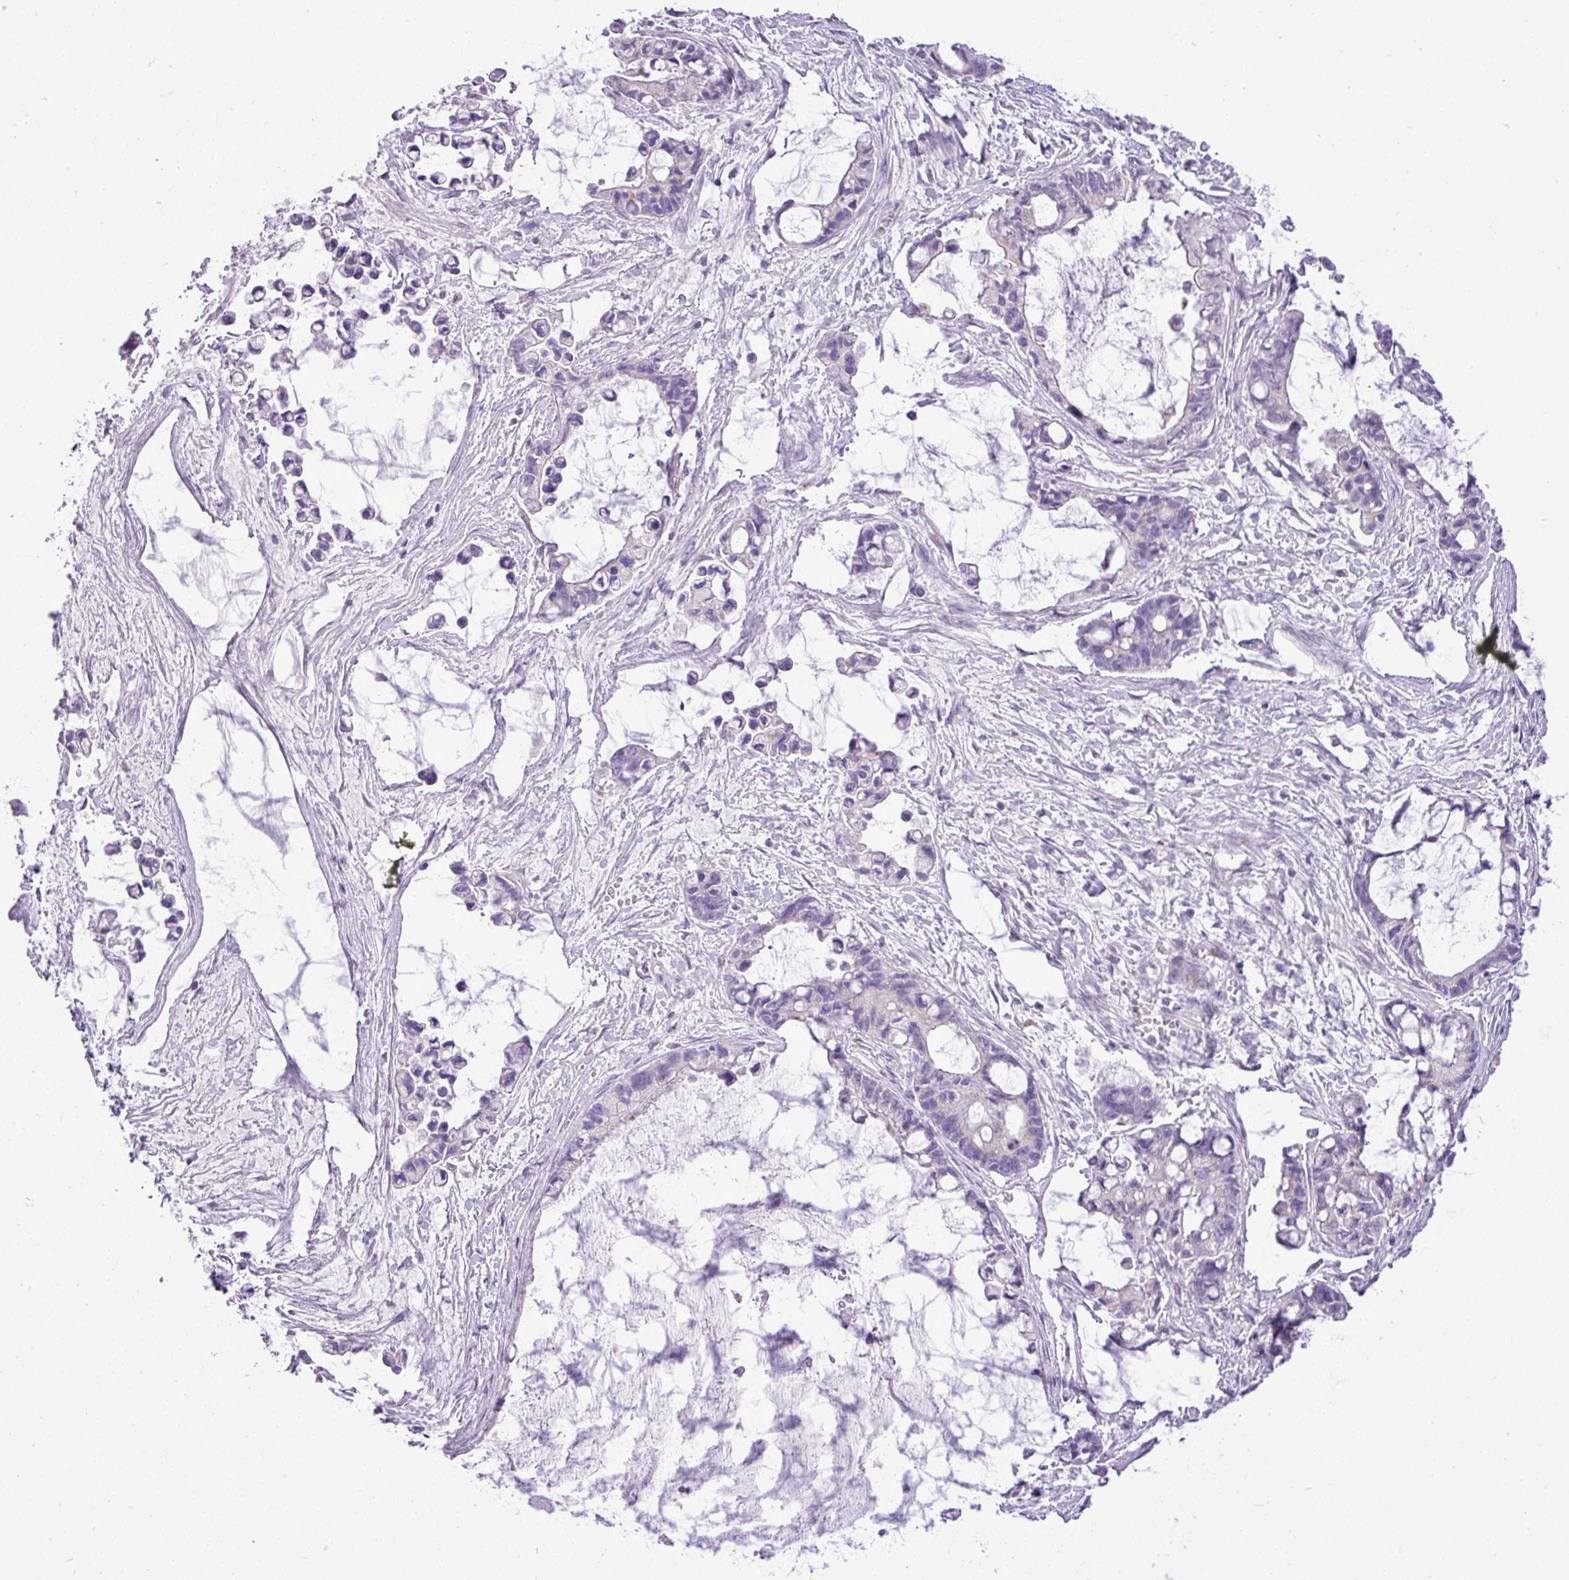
{"staining": {"intensity": "negative", "quantity": "none", "location": "none"}, "tissue": "ovarian cancer", "cell_type": "Tumor cells", "image_type": "cancer", "snomed": [{"axis": "morphology", "description": "Cystadenocarcinoma, mucinous, NOS"}, {"axis": "topography", "description": "Ovary"}], "caption": "An IHC histopathology image of ovarian mucinous cystadenocarcinoma is shown. There is no staining in tumor cells of ovarian mucinous cystadenocarcinoma.", "gene": "FAM43A", "patient": {"sex": "female", "age": 63}}